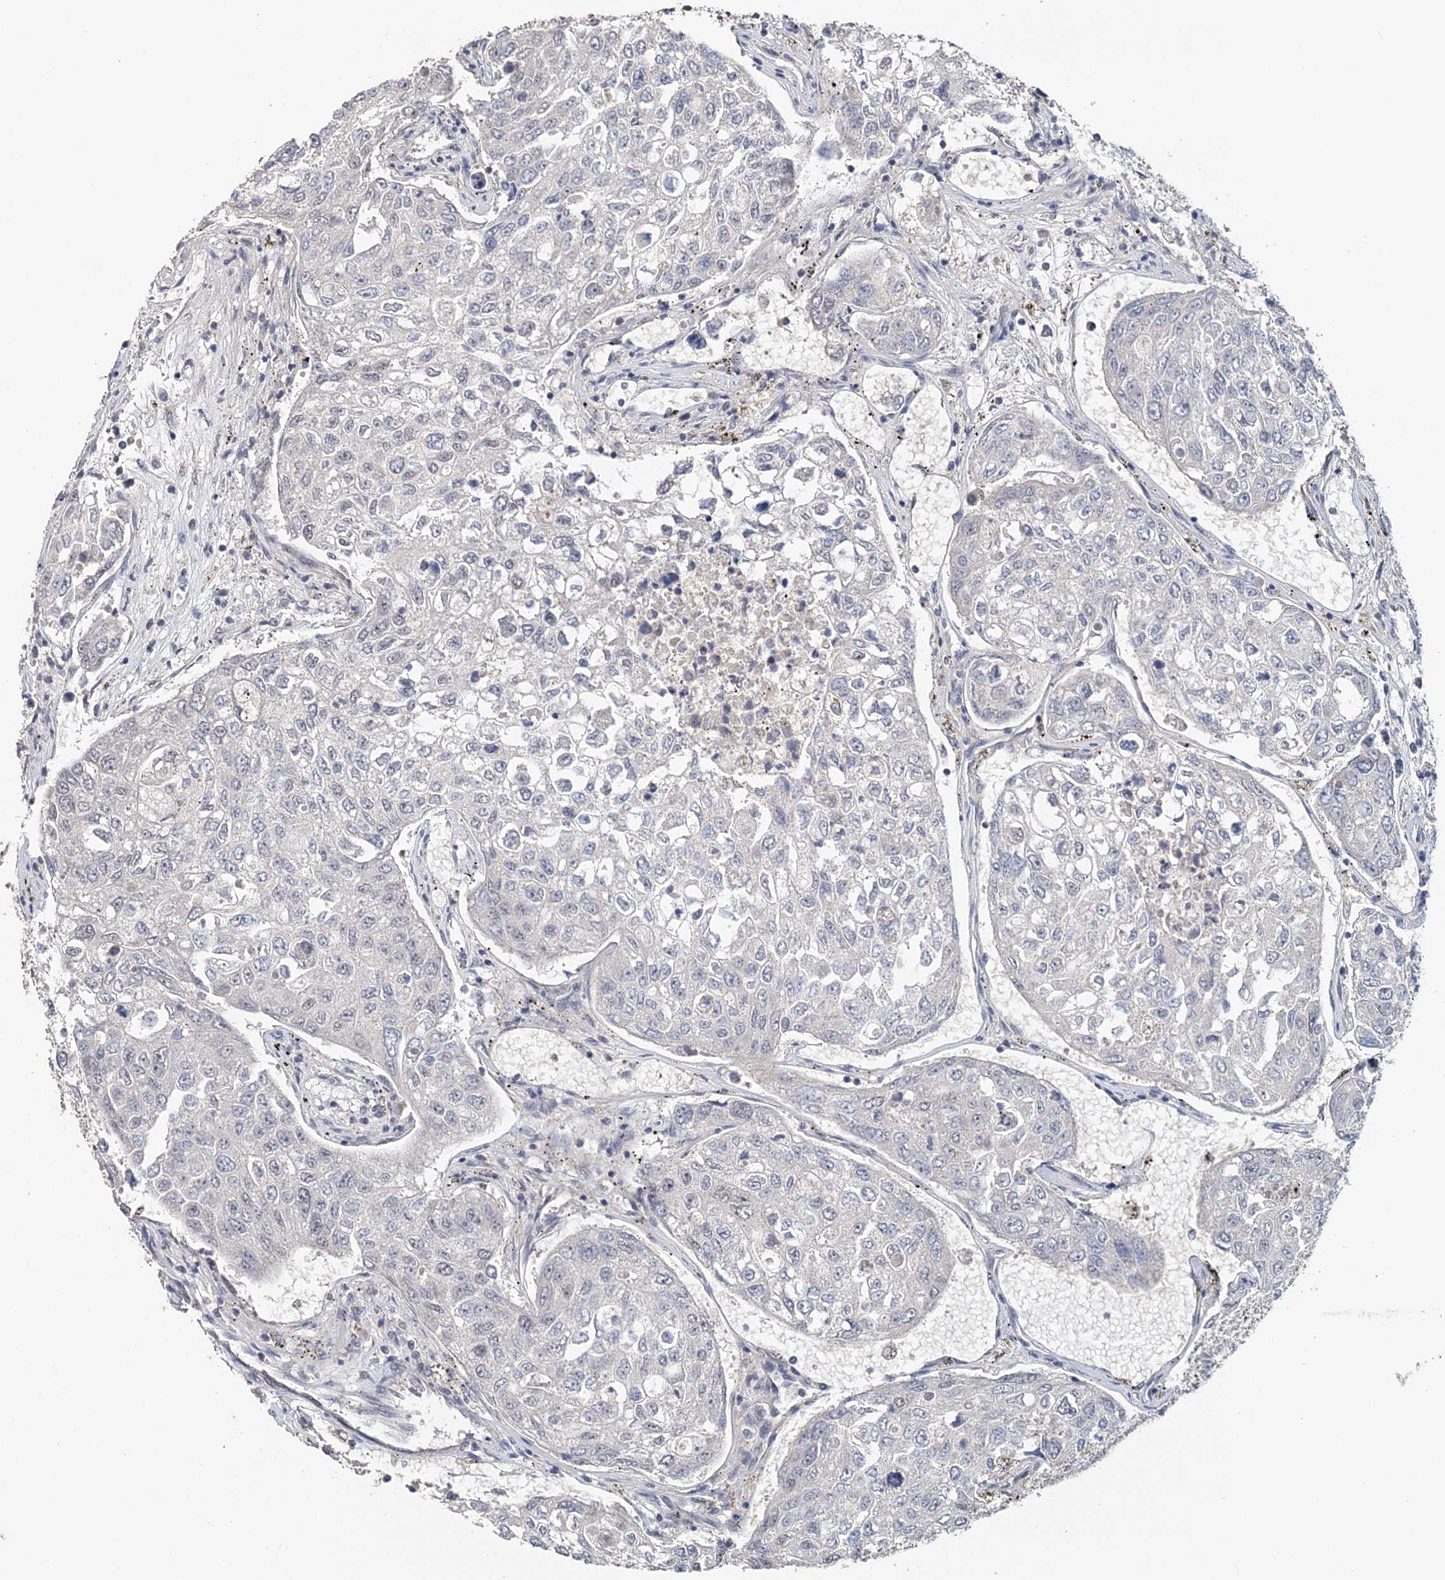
{"staining": {"intensity": "negative", "quantity": "none", "location": "none"}, "tissue": "urothelial cancer", "cell_type": "Tumor cells", "image_type": "cancer", "snomed": [{"axis": "morphology", "description": "Urothelial carcinoma, High grade"}, {"axis": "topography", "description": "Lymph node"}, {"axis": "topography", "description": "Urinary bladder"}], "caption": "Immunohistochemical staining of urothelial cancer reveals no significant positivity in tumor cells.", "gene": "TSHZ2", "patient": {"sex": "male", "age": 51}}